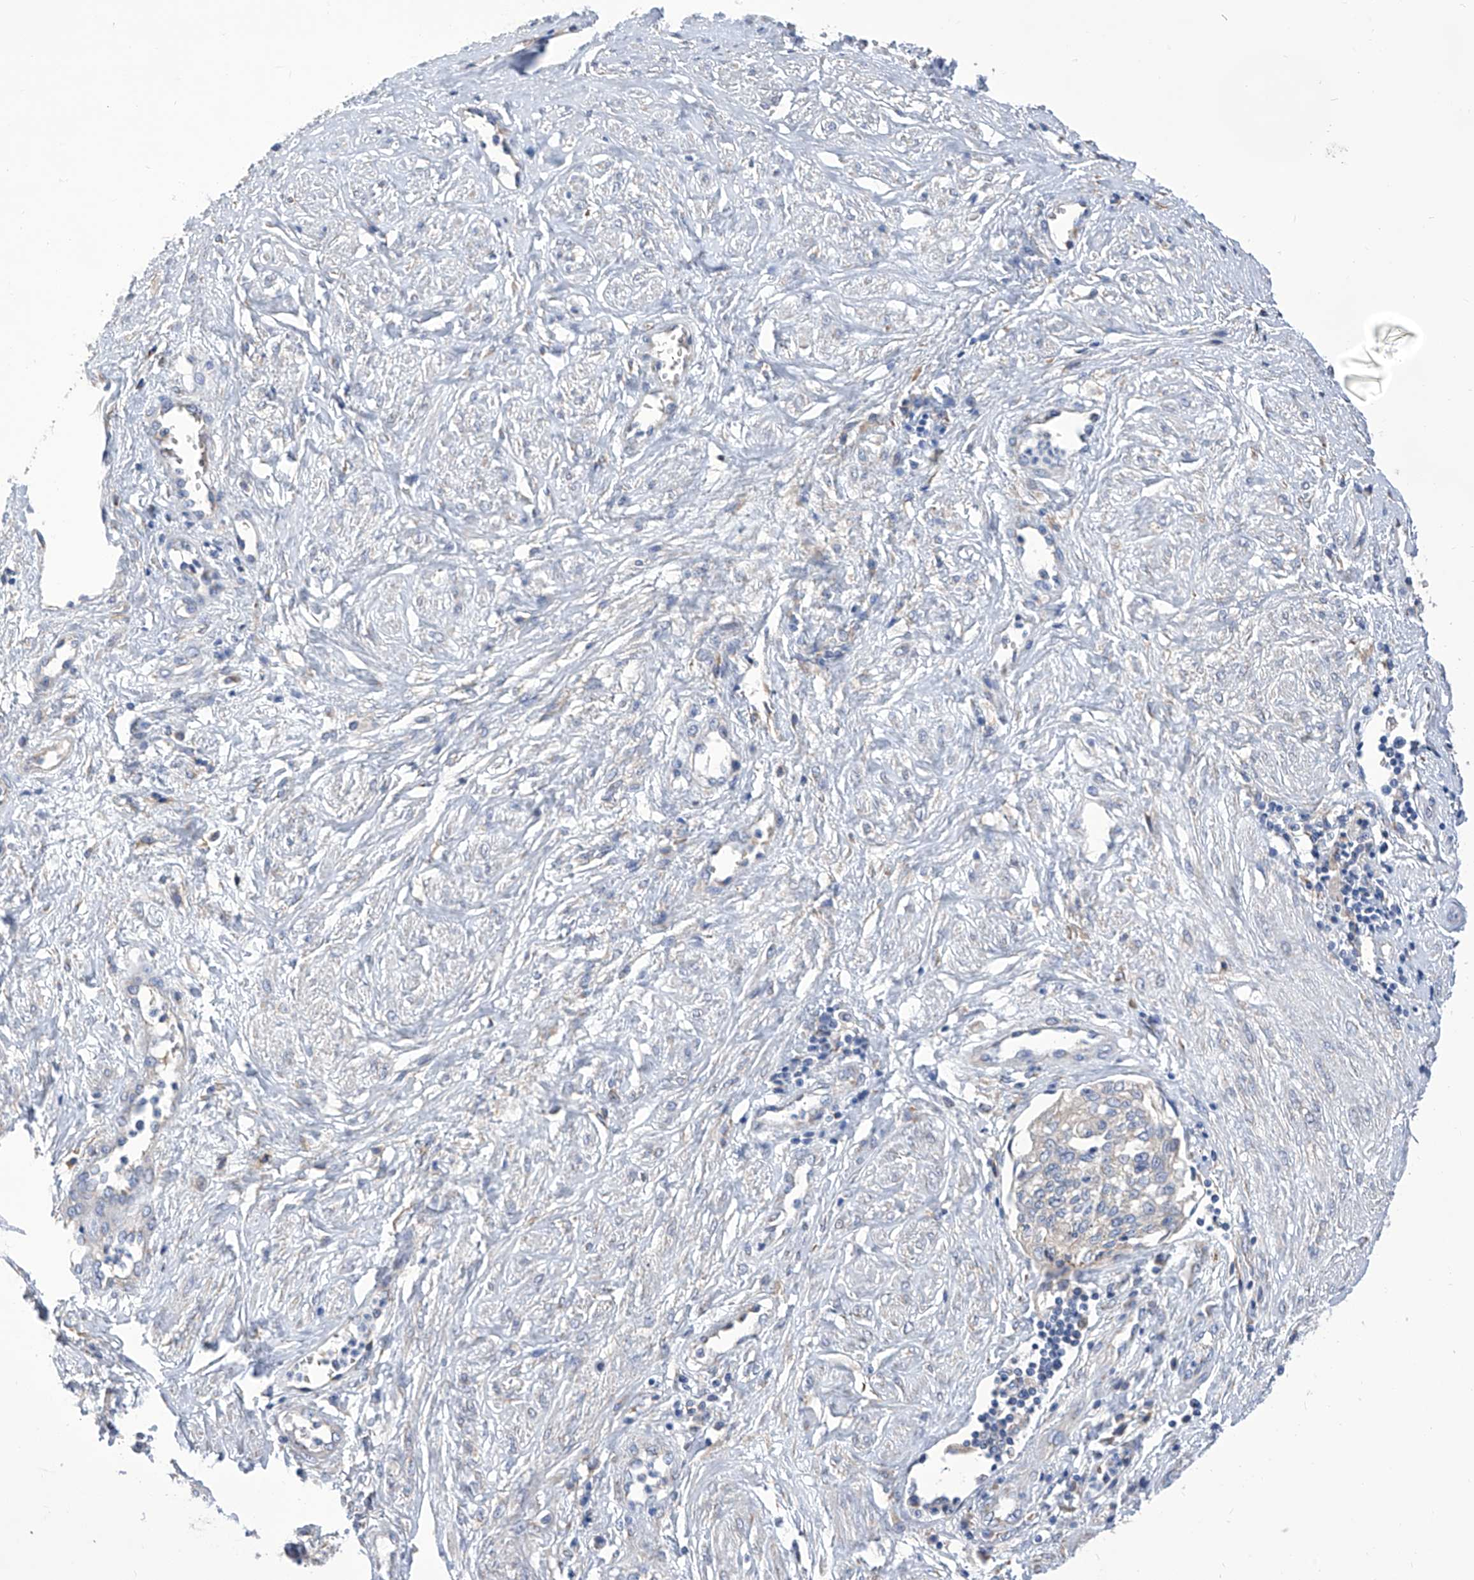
{"staining": {"intensity": "negative", "quantity": "none", "location": "none"}, "tissue": "cervical cancer", "cell_type": "Tumor cells", "image_type": "cancer", "snomed": [{"axis": "morphology", "description": "Squamous cell carcinoma, NOS"}, {"axis": "topography", "description": "Cervix"}], "caption": "The immunohistochemistry (IHC) image has no significant staining in tumor cells of cervical cancer tissue.", "gene": "TJAP1", "patient": {"sex": "female", "age": 34}}